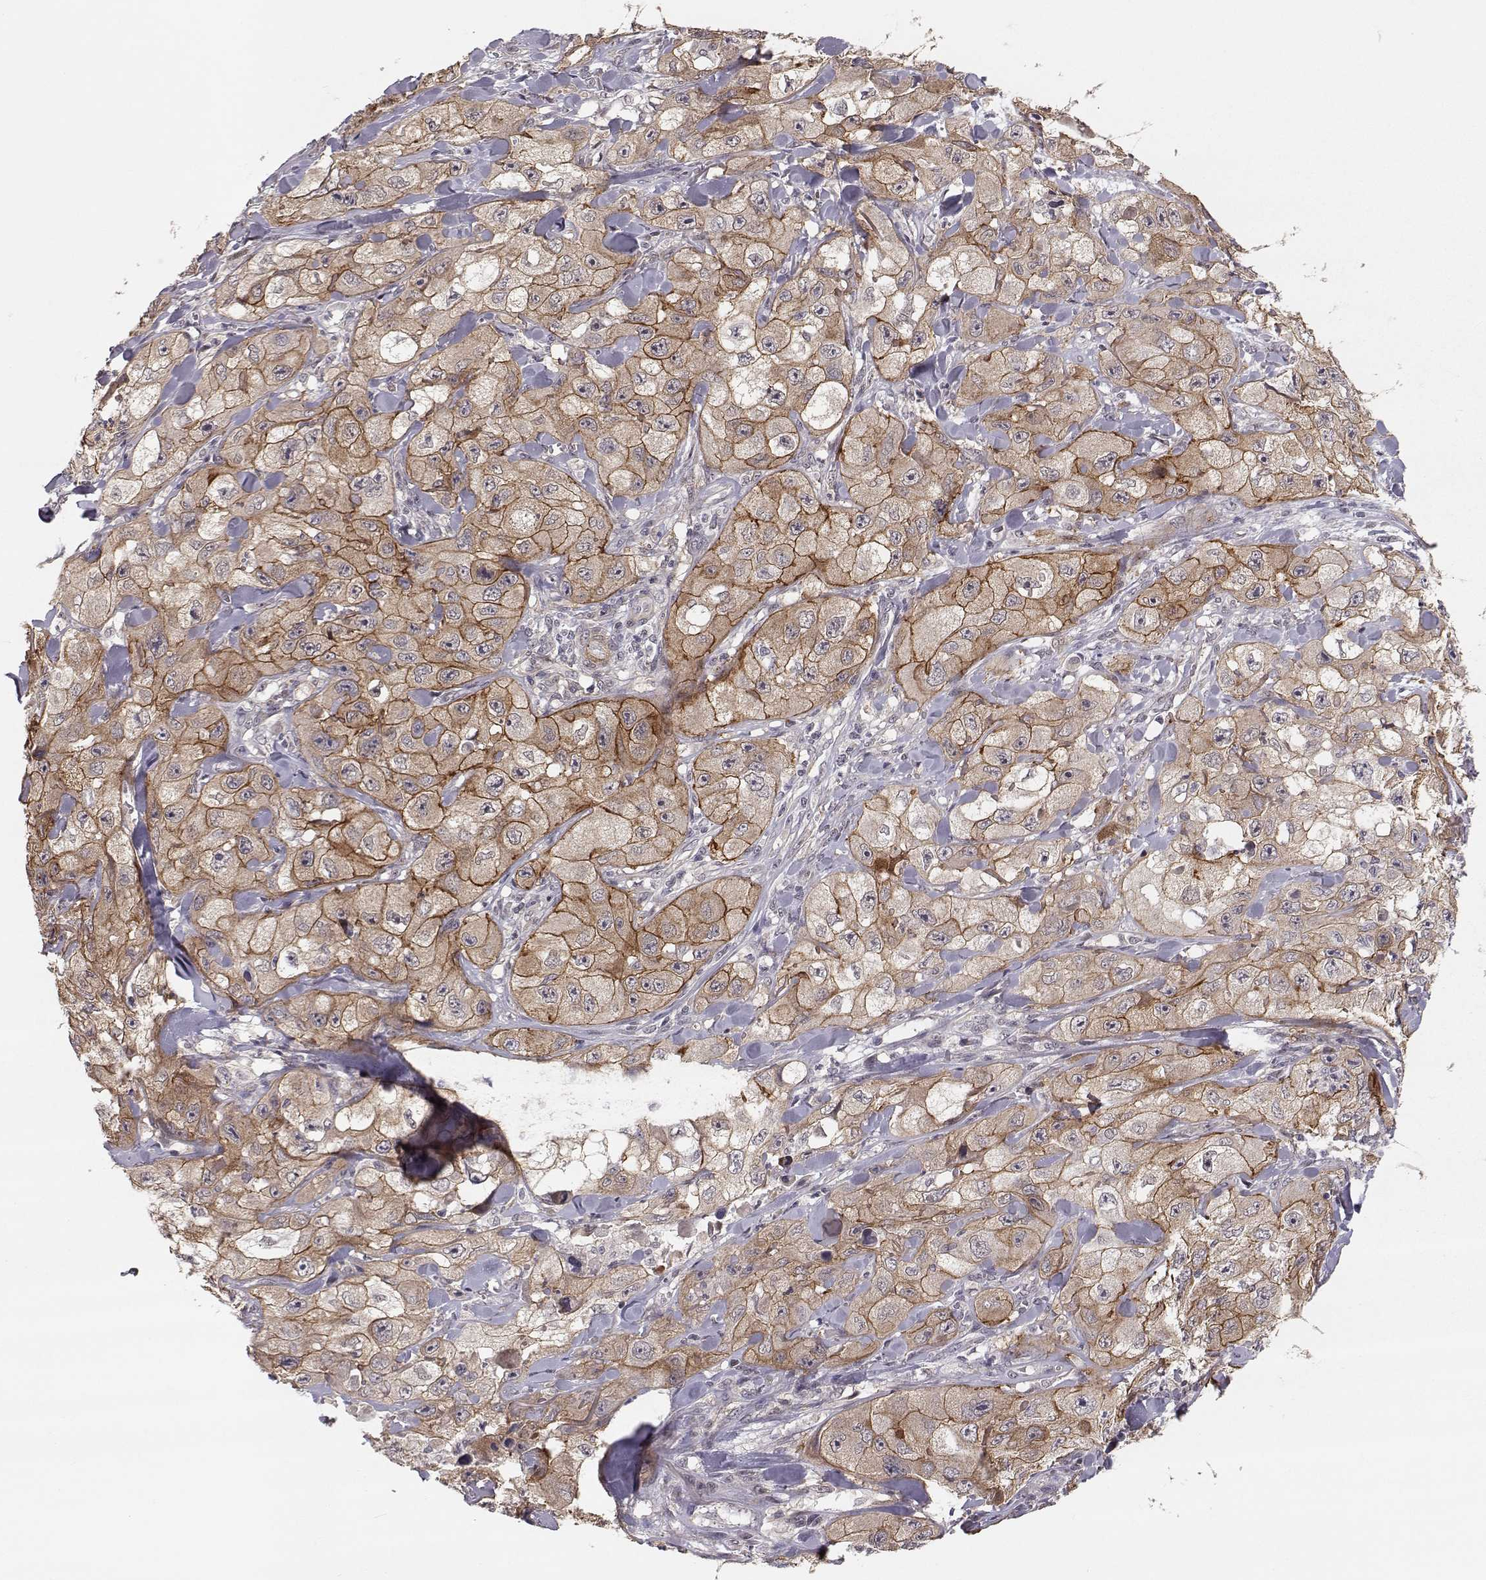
{"staining": {"intensity": "moderate", "quantity": ">75%", "location": "cytoplasmic/membranous"}, "tissue": "skin cancer", "cell_type": "Tumor cells", "image_type": "cancer", "snomed": [{"axis": "morphology", "description": "Squamous cell carcinoma, NOS"}, {"axis": "topography", "description": "Skin"}, {"axis": "topography", "description": "Subcutis"}], "caption": "A brown stain highlights moderate cytoplasmic/membranous expression of a protein in skin cancer tumor cells. Using DAB (brown) and hematoxylin (blue) stains, captured at high magnification using brightfield microscopy.", "gene": "PLEKHG3", "patient": {"sex": "male", "age": 73}}